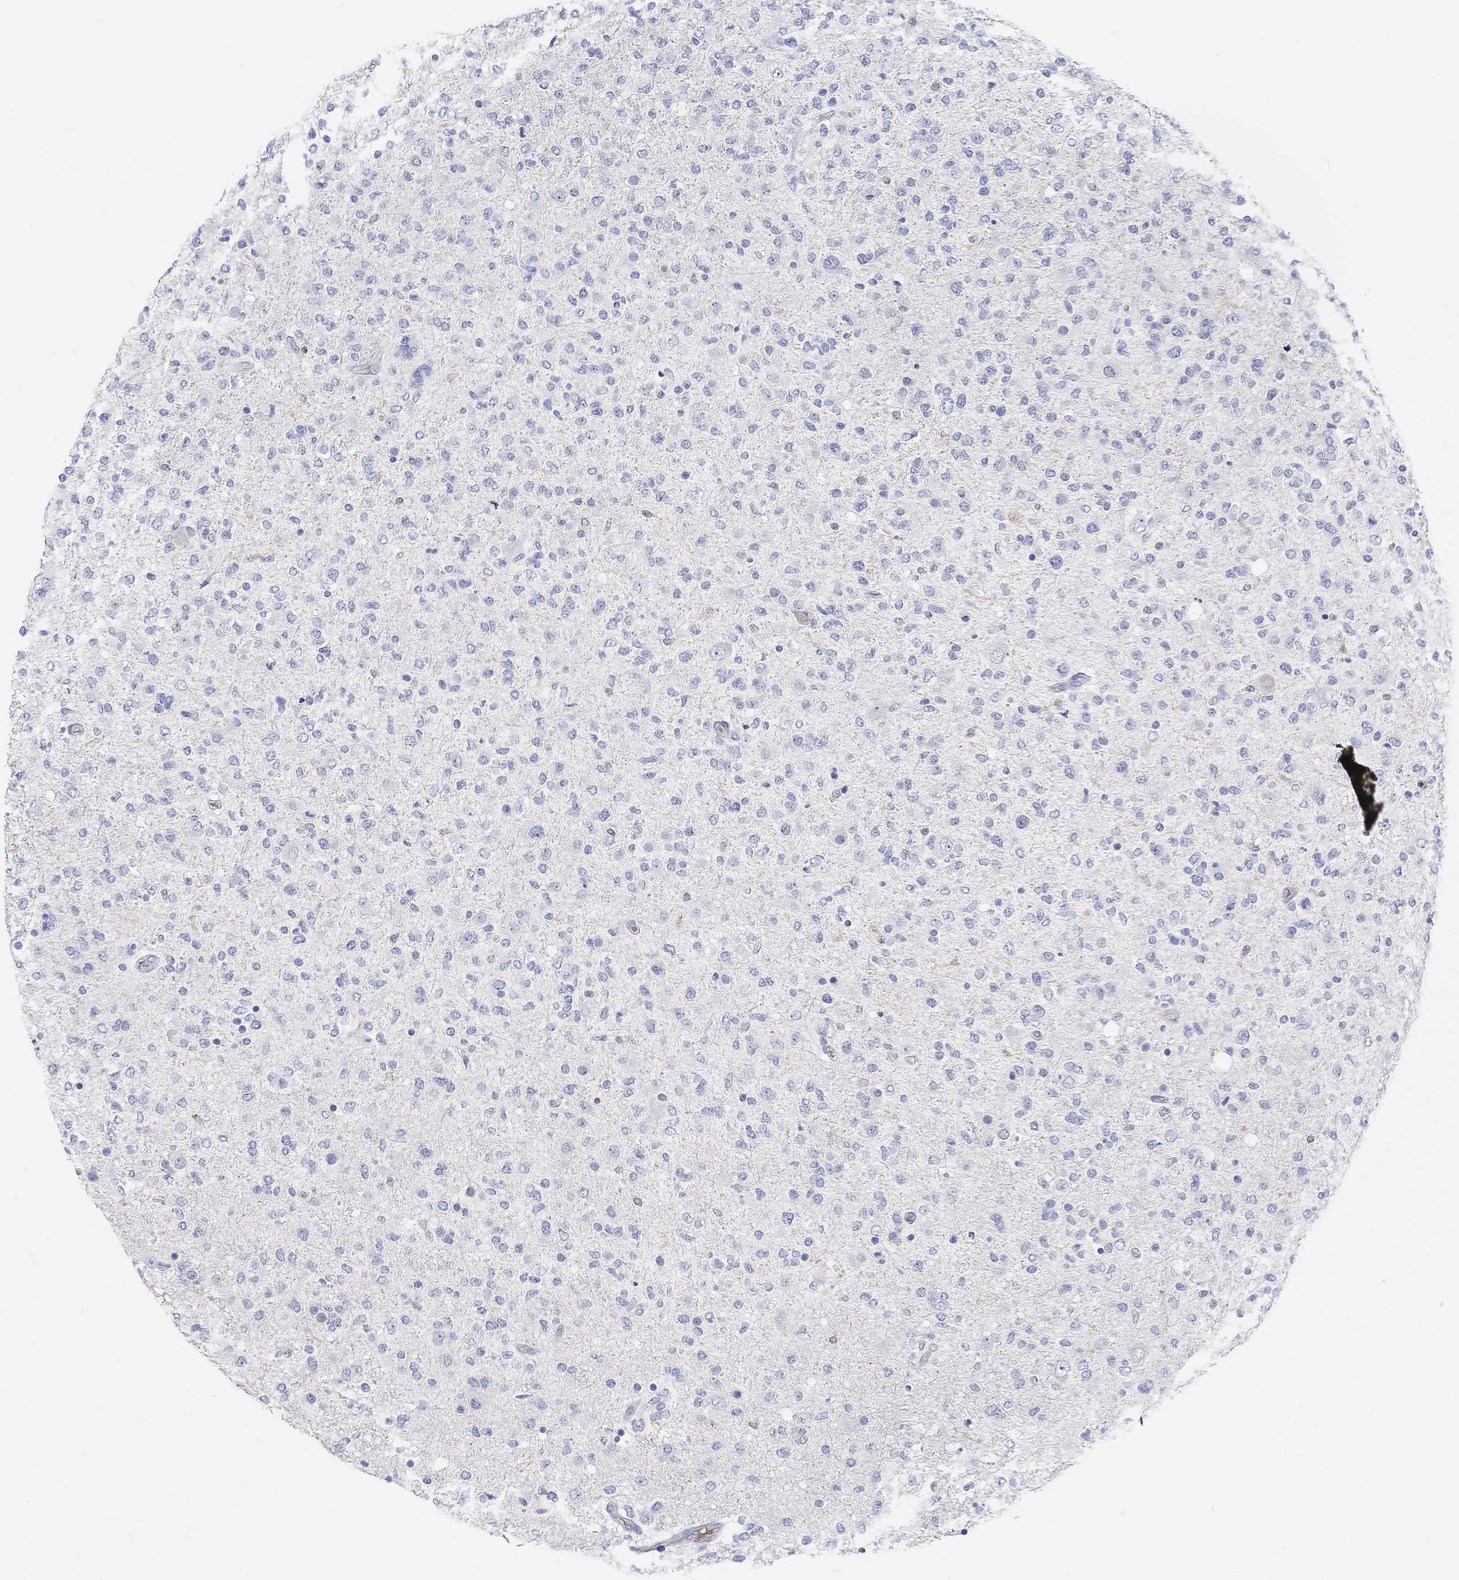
{"staining": {"intensity": "negative", "quantity": "none", "location": "none"}, "tissue": "glioma", "cell_type": "Tumor cells", "image_type": "cancer", "snomed": [{"axis": "morphology", "description": "Glioma, malignant, High grade"}, {"axis": "topography", "description": "Cerebral cortex"}], "caption": "Immunohistochemistry (IHC) image of malignant glioma (high-grade) stained for a protein (brown), which reveals no expression in tumor cells.", "gene": "GCM1", "patient": {"sex": "male", "age": 70}}